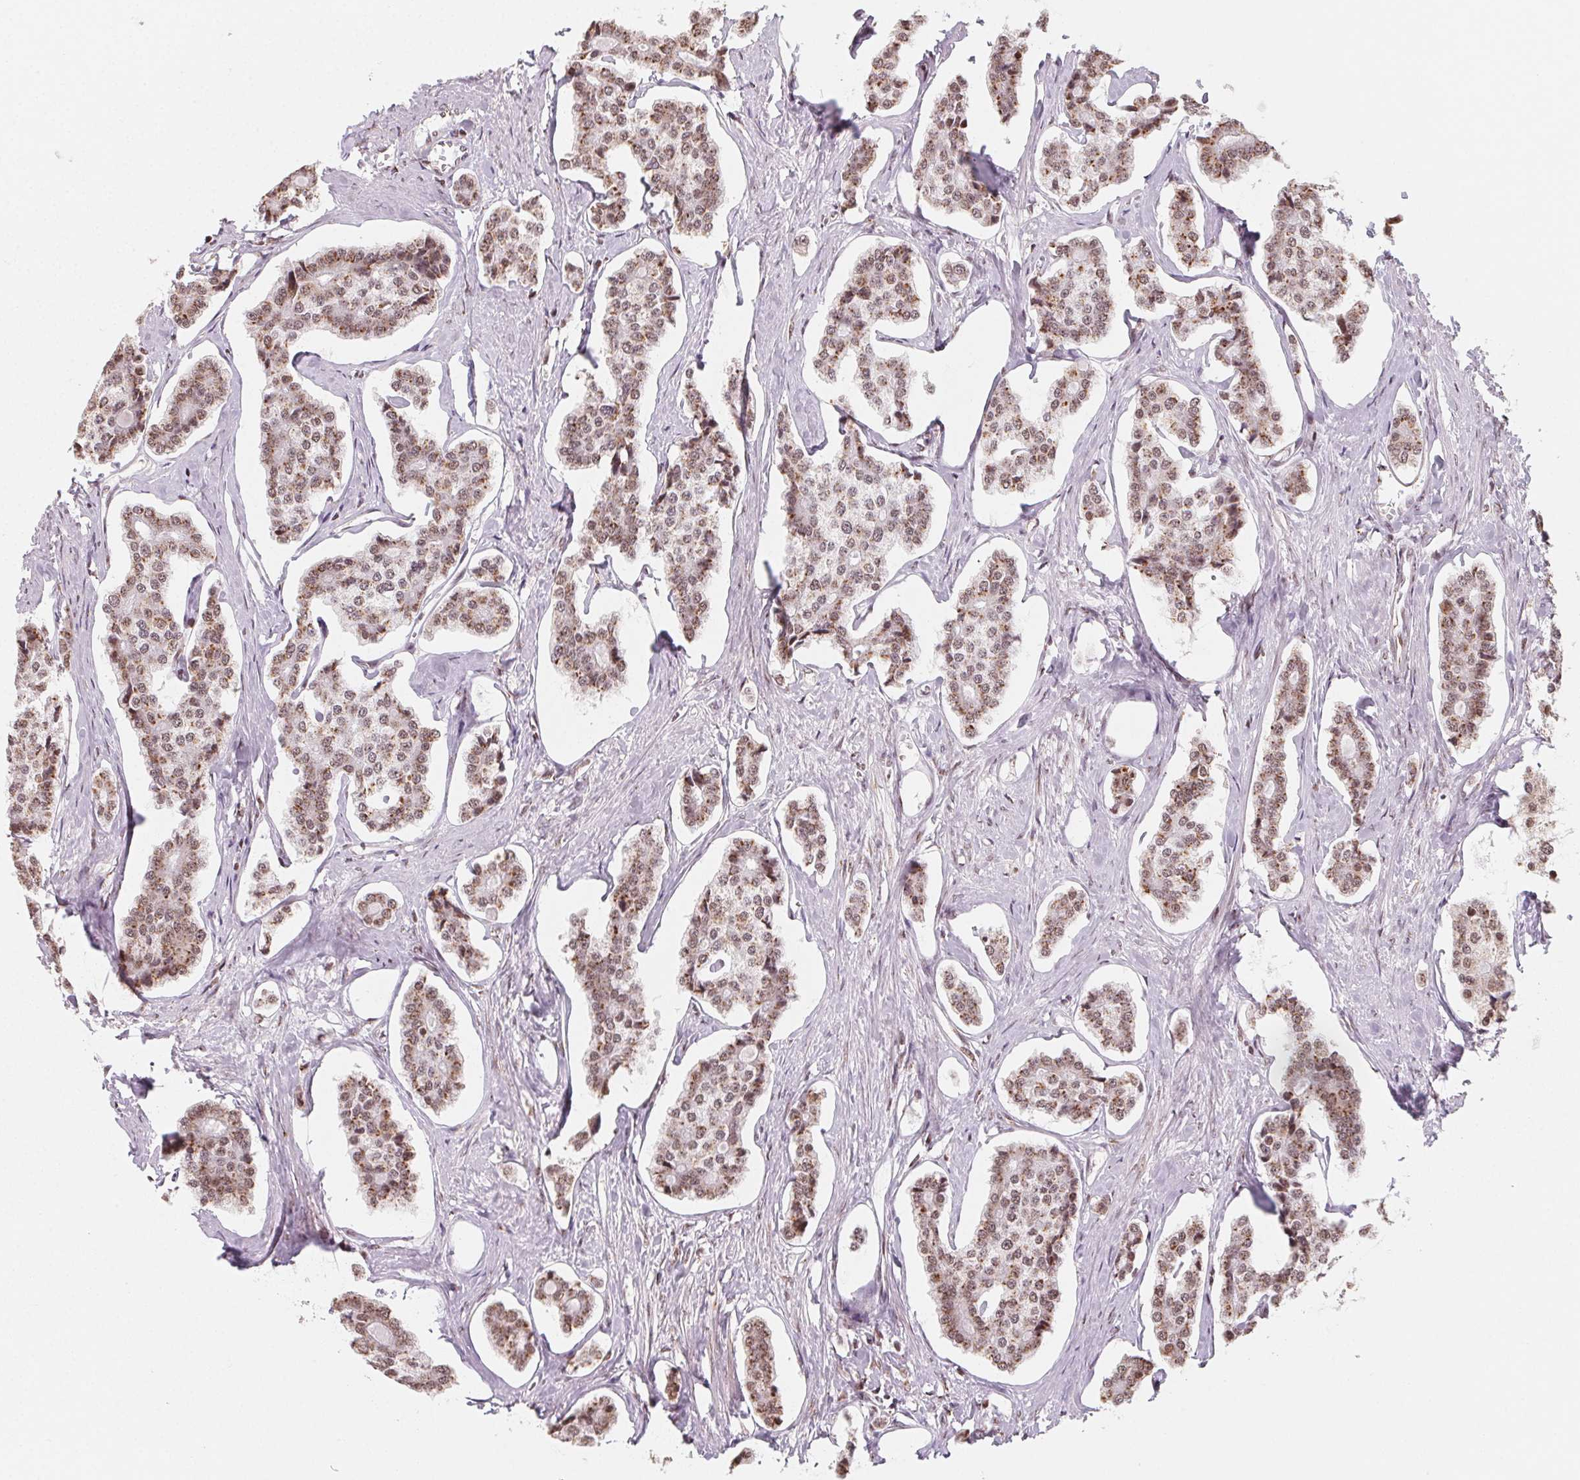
{"staining": {"intensity": "moderate", "quantity": ">75%", "location": "cytoplasmic/membranous,nuclear"}, "tissue": "carcinoid", "cell_type": "Tumor cells", "image_type": "cancer", "snomed": [{"axis": "morphology", "description": "Carcinoid, malignant, NOS"}, {"axis": "topography", "description": "Small intestine"}], "caption": "Carcinoid stained with DAB (3,3'-diaminobenzidine) IHC shows medium levels of moderate cytoplasmic/membranous and nuclear staining in about >75% of tumor cells.", "gene": "TOPORS", "patient": {"sex": "female", "age": 65}}